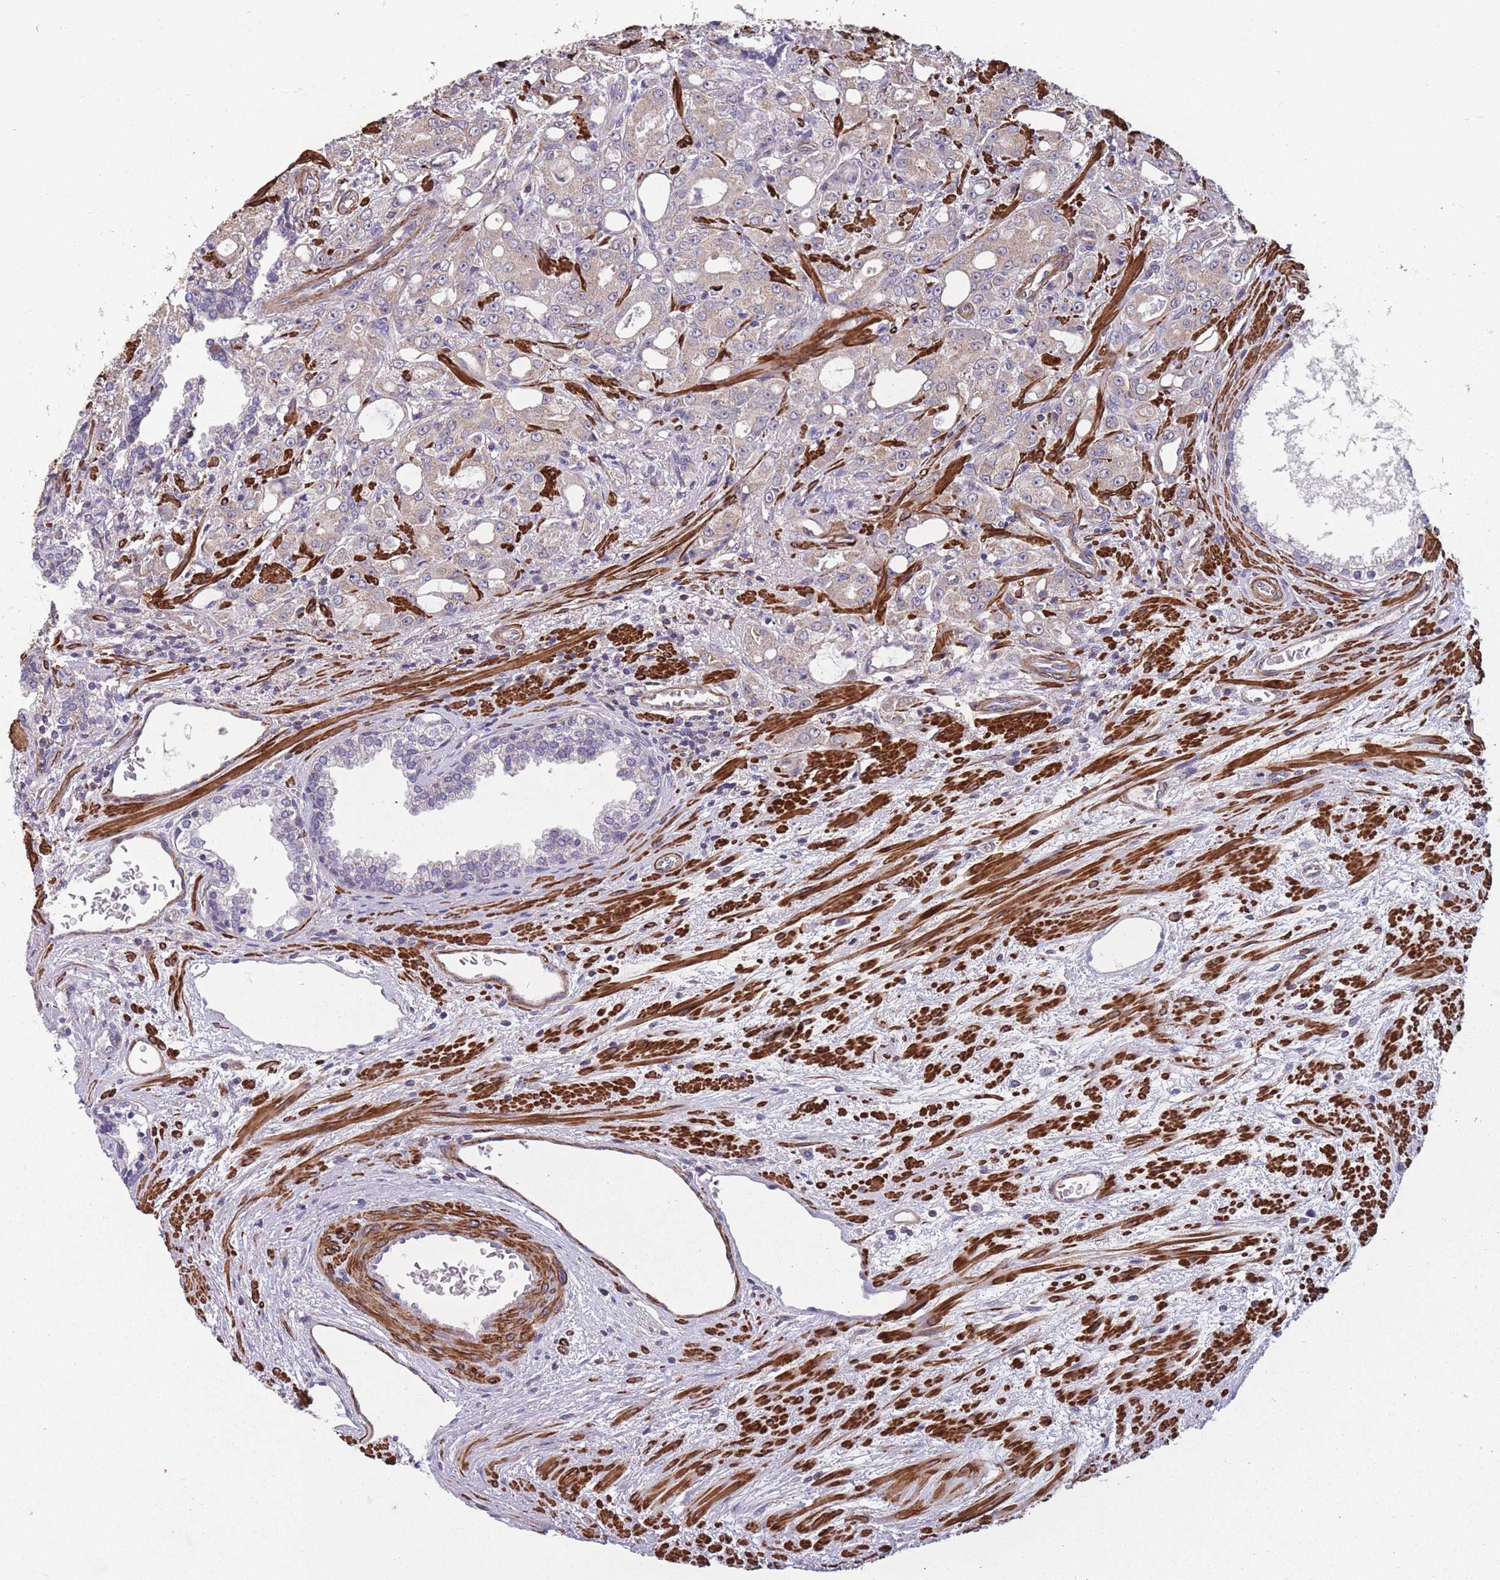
{"staining": {"intensity": "weak", "quantity": "<25%", "location": "cytoplasmic/membranous"}, "tissue": "prostate cancer", "cell_type": "Tumor cells", "image_type": "cancer", "snomed": [{"axis": "morphology", "description": "Adenocarcinoma, High grade"}, {"axis": "topography", "description": "Prostate"}], "caption": "An immunohistochemistry image of adenocarcinoma (high-grade) (prostate) is shown. There is no staining in tumor cells of adenocarcinoma (high-grade) (prostate).", "gene": "TOMM40L", "patient": {"sex": "male", "age": 69}}